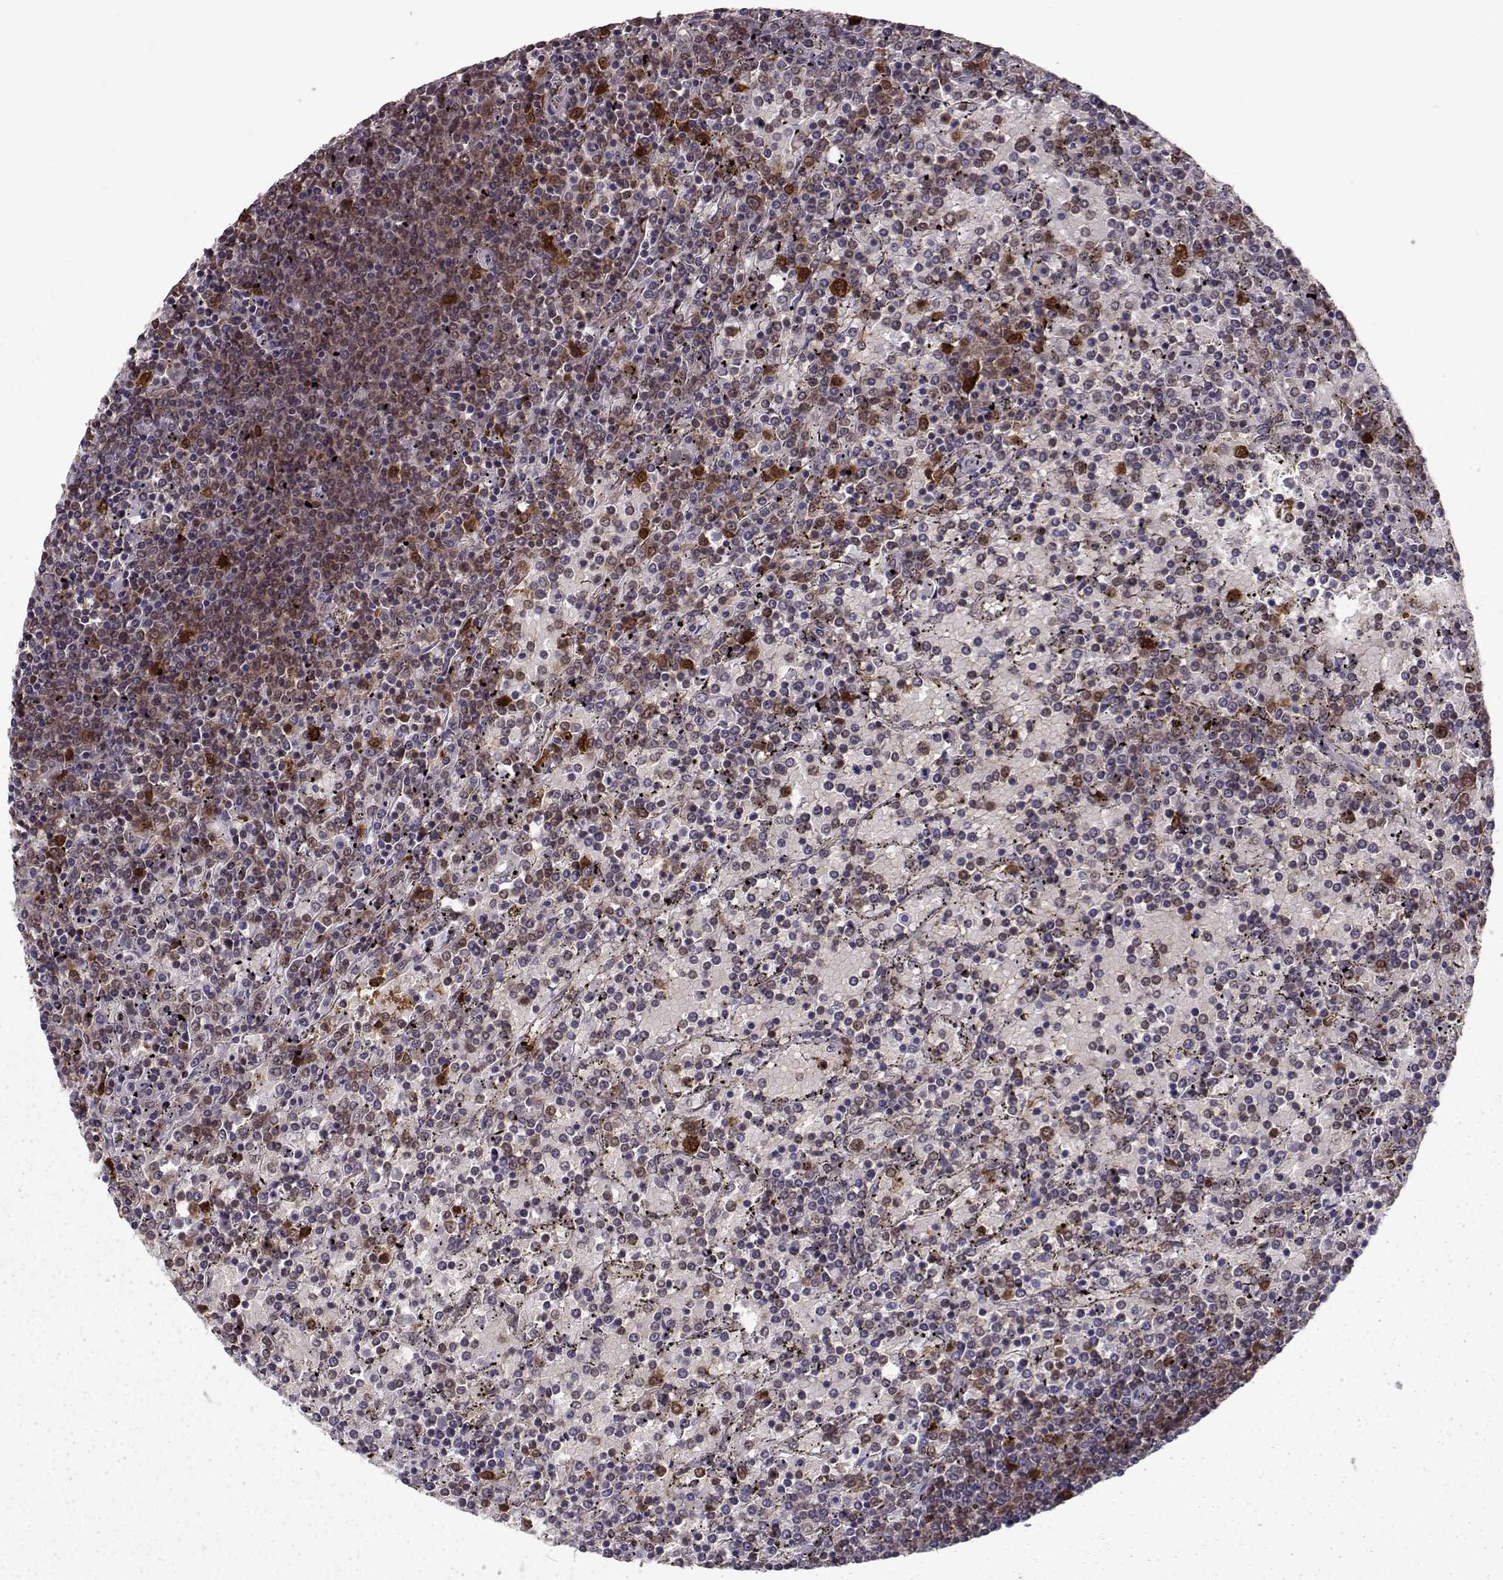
{"staining": {"intensity": "negative", "quantity": "none", "location": "none"}, "tissue": "lymphoma", "cell_type": "Tumor cells", "image_type": "cancer", "snomed": [{"axis": "morphology", "description": "Malignant lymphoma, non-Hodgkin's type, Low grade"}, {"axis": "topography", "description": "Spleen"}], "caption": "Lymphoma stained for a protein using immunohistochemistry demonstrates no staining tumor cells.", "gene": "RANBP1", "patient": {"sex": "female", "age": 77}}